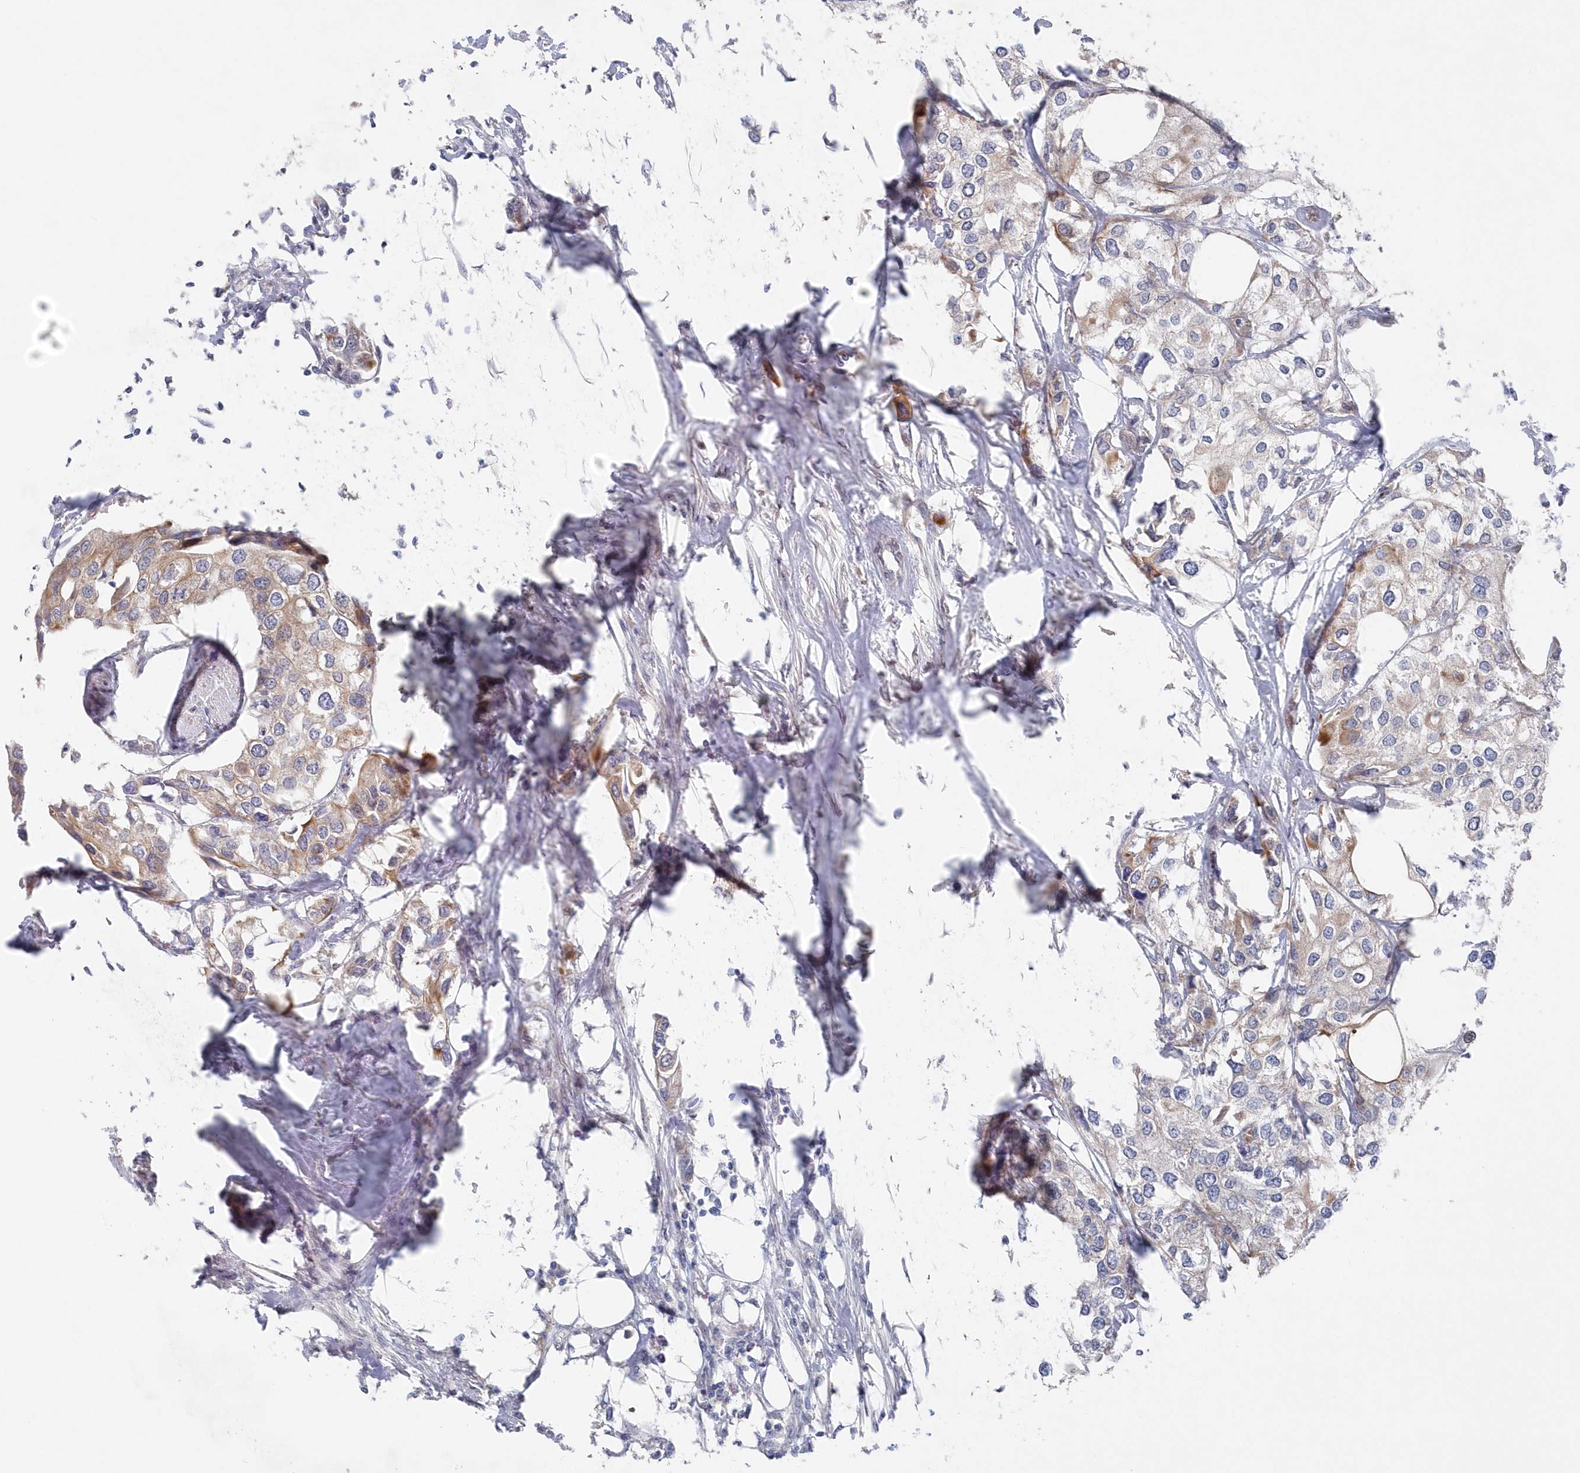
{"staining": {"intensity": "moderate", "quantity": "<25%", "location": "cytoplasmic/membranous"}, "tissue": "urothelial cancer", "cell_type": "Tumor cells", "image_type": "cancer", "snomed": [{"axis": "morphology", "description": "Urothelial carcinoma, High grade"}, {"axis": "topography", "description": "Urinary bladder"}], "caption": "Urothelial cancer was stained to show a protein in brown. There is low levels of moderate cytoplasmic/membranous positivity in approximately <25% of tumor cells.", "gene": "KIAA1586", "patient": {"sex": "male", "age": 64}}